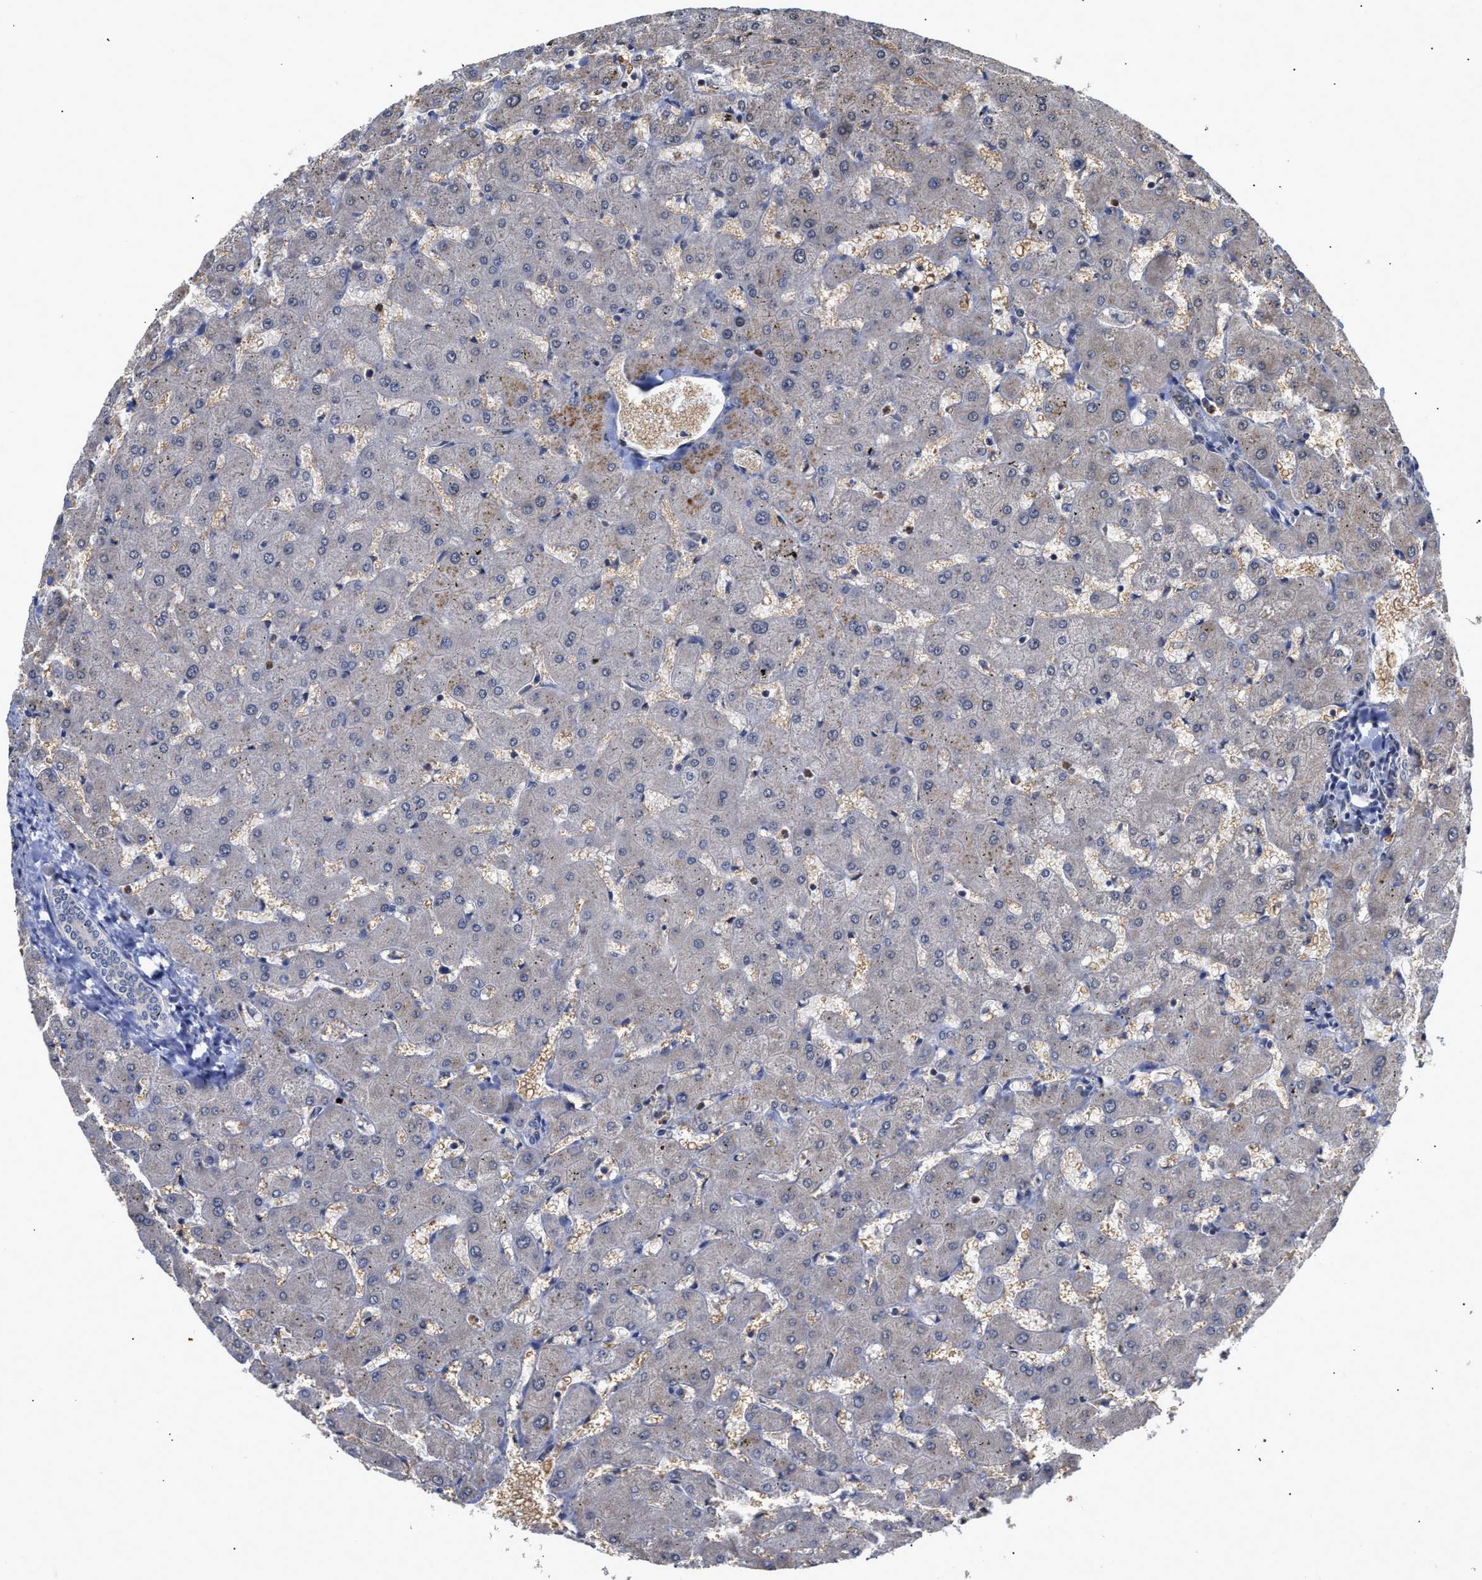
{"staining": {"intensity": "negative", "quantity": "none", "location": "none"}, "tissue": "liver", "cell_type": "Cholangiocytes", "image_type": "normal", "snomed": [{"axis": "morphology", "description": "Normal tissue, NOS"}, {"axis": "topography", "description": "Liver"}], "caption": "This is an IHC micrograph of benign liver. There is no expression in cholangiocytes.", "gene": "KLHDC1", "patient": {"sex": "female", "age": 63}}